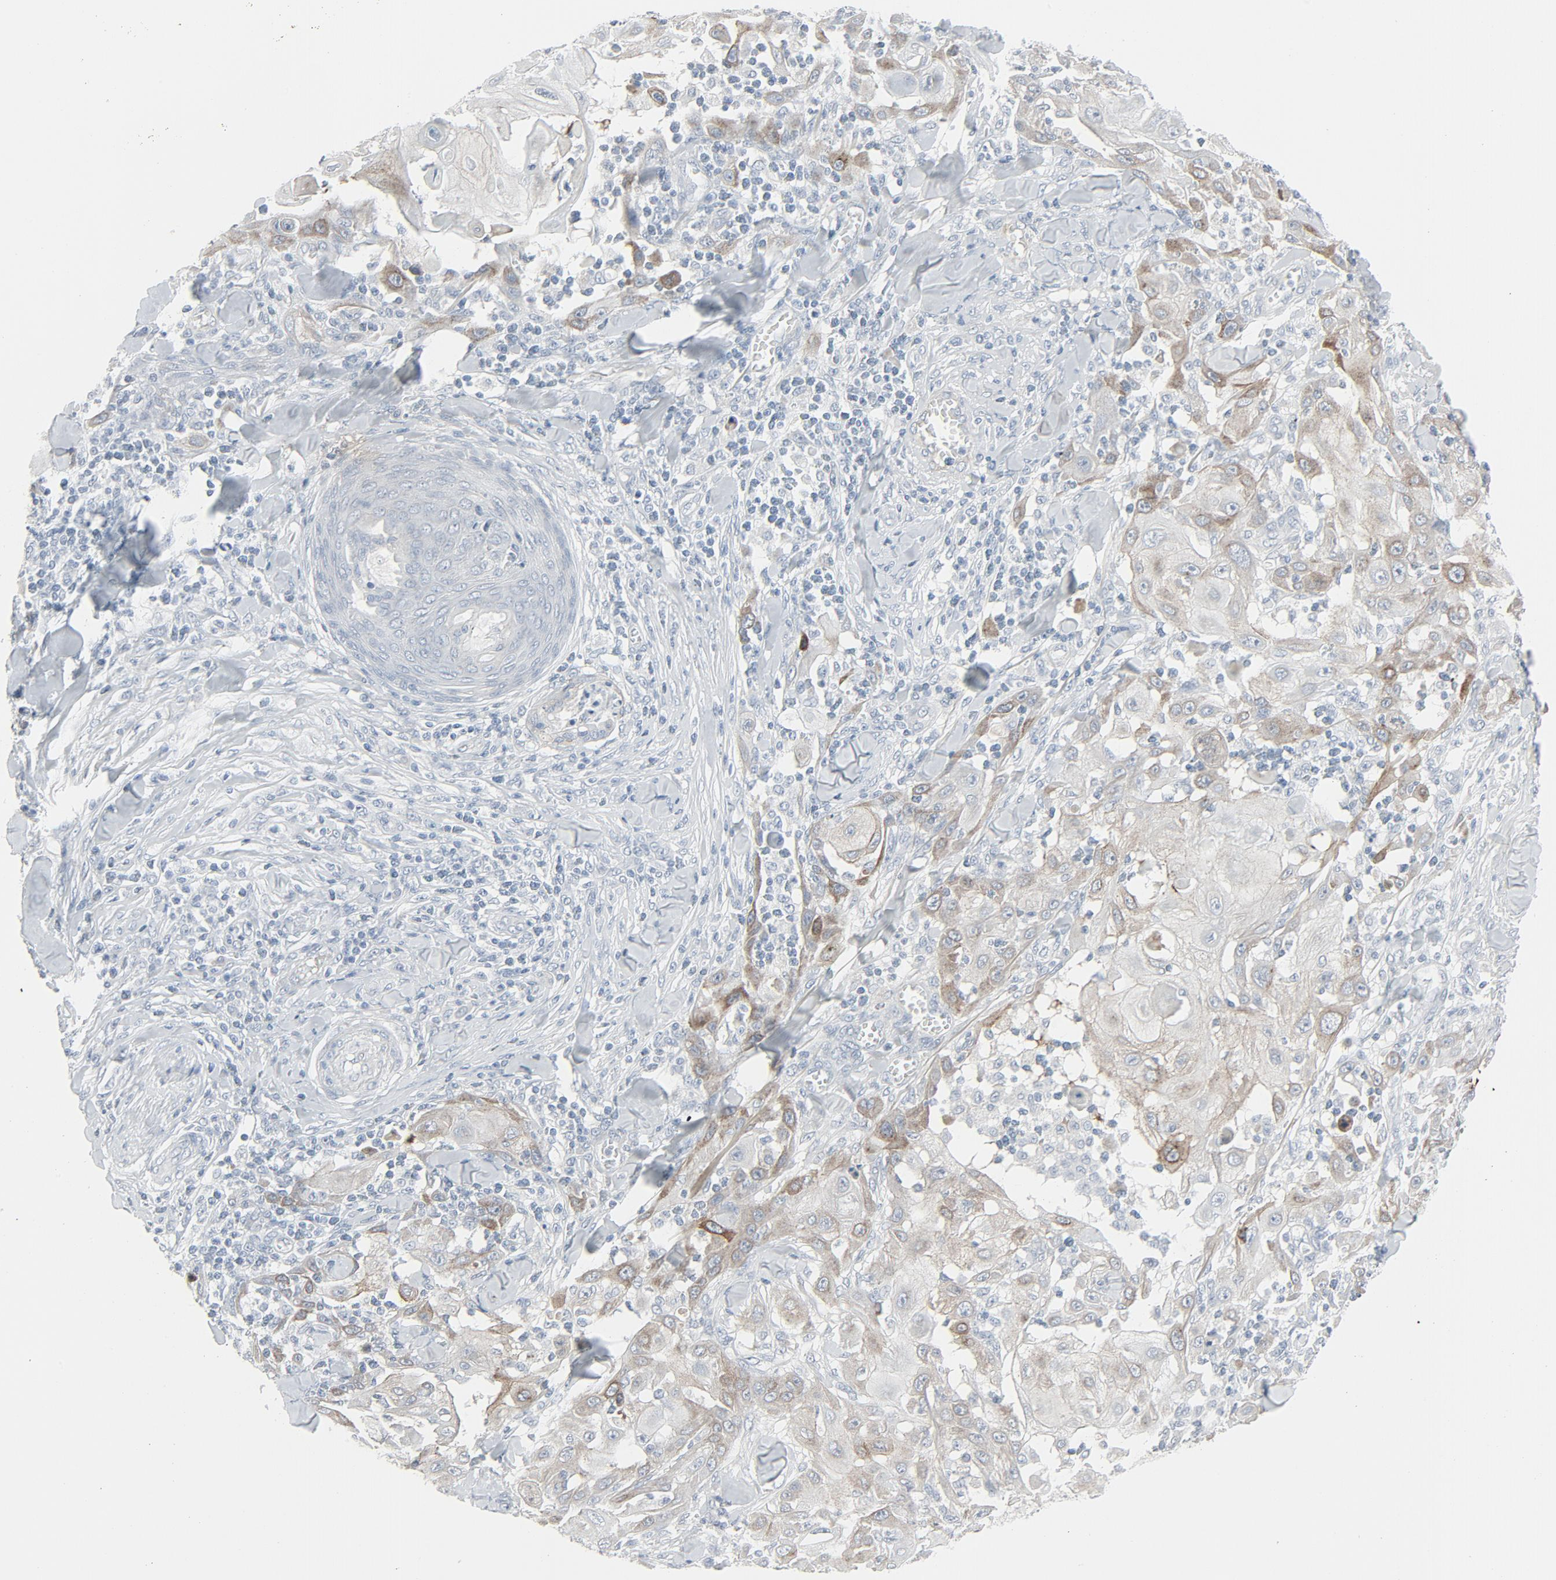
{"staining": {"intensity": "moderate", "quantity": "25%-75%", "location": "cytoplasmic/membranous"}, "tissue": "skin cancer", "cell_type": "Tumor cells", "image_type": "cancer", "snomed": [{"axis": "morphology", "description": "Squamous cell carcinoma, NOS"}, {"axis": "topography", "description": "Skin"}], "caption": "Protein staining exhibits moderate cytoplasmic/membranous expression in approximately 25%-75% of tumor cells in skin squamous cell carcinoma.", "gene": "FGFR3", "patient": {"sex": "male", "age": 24}}